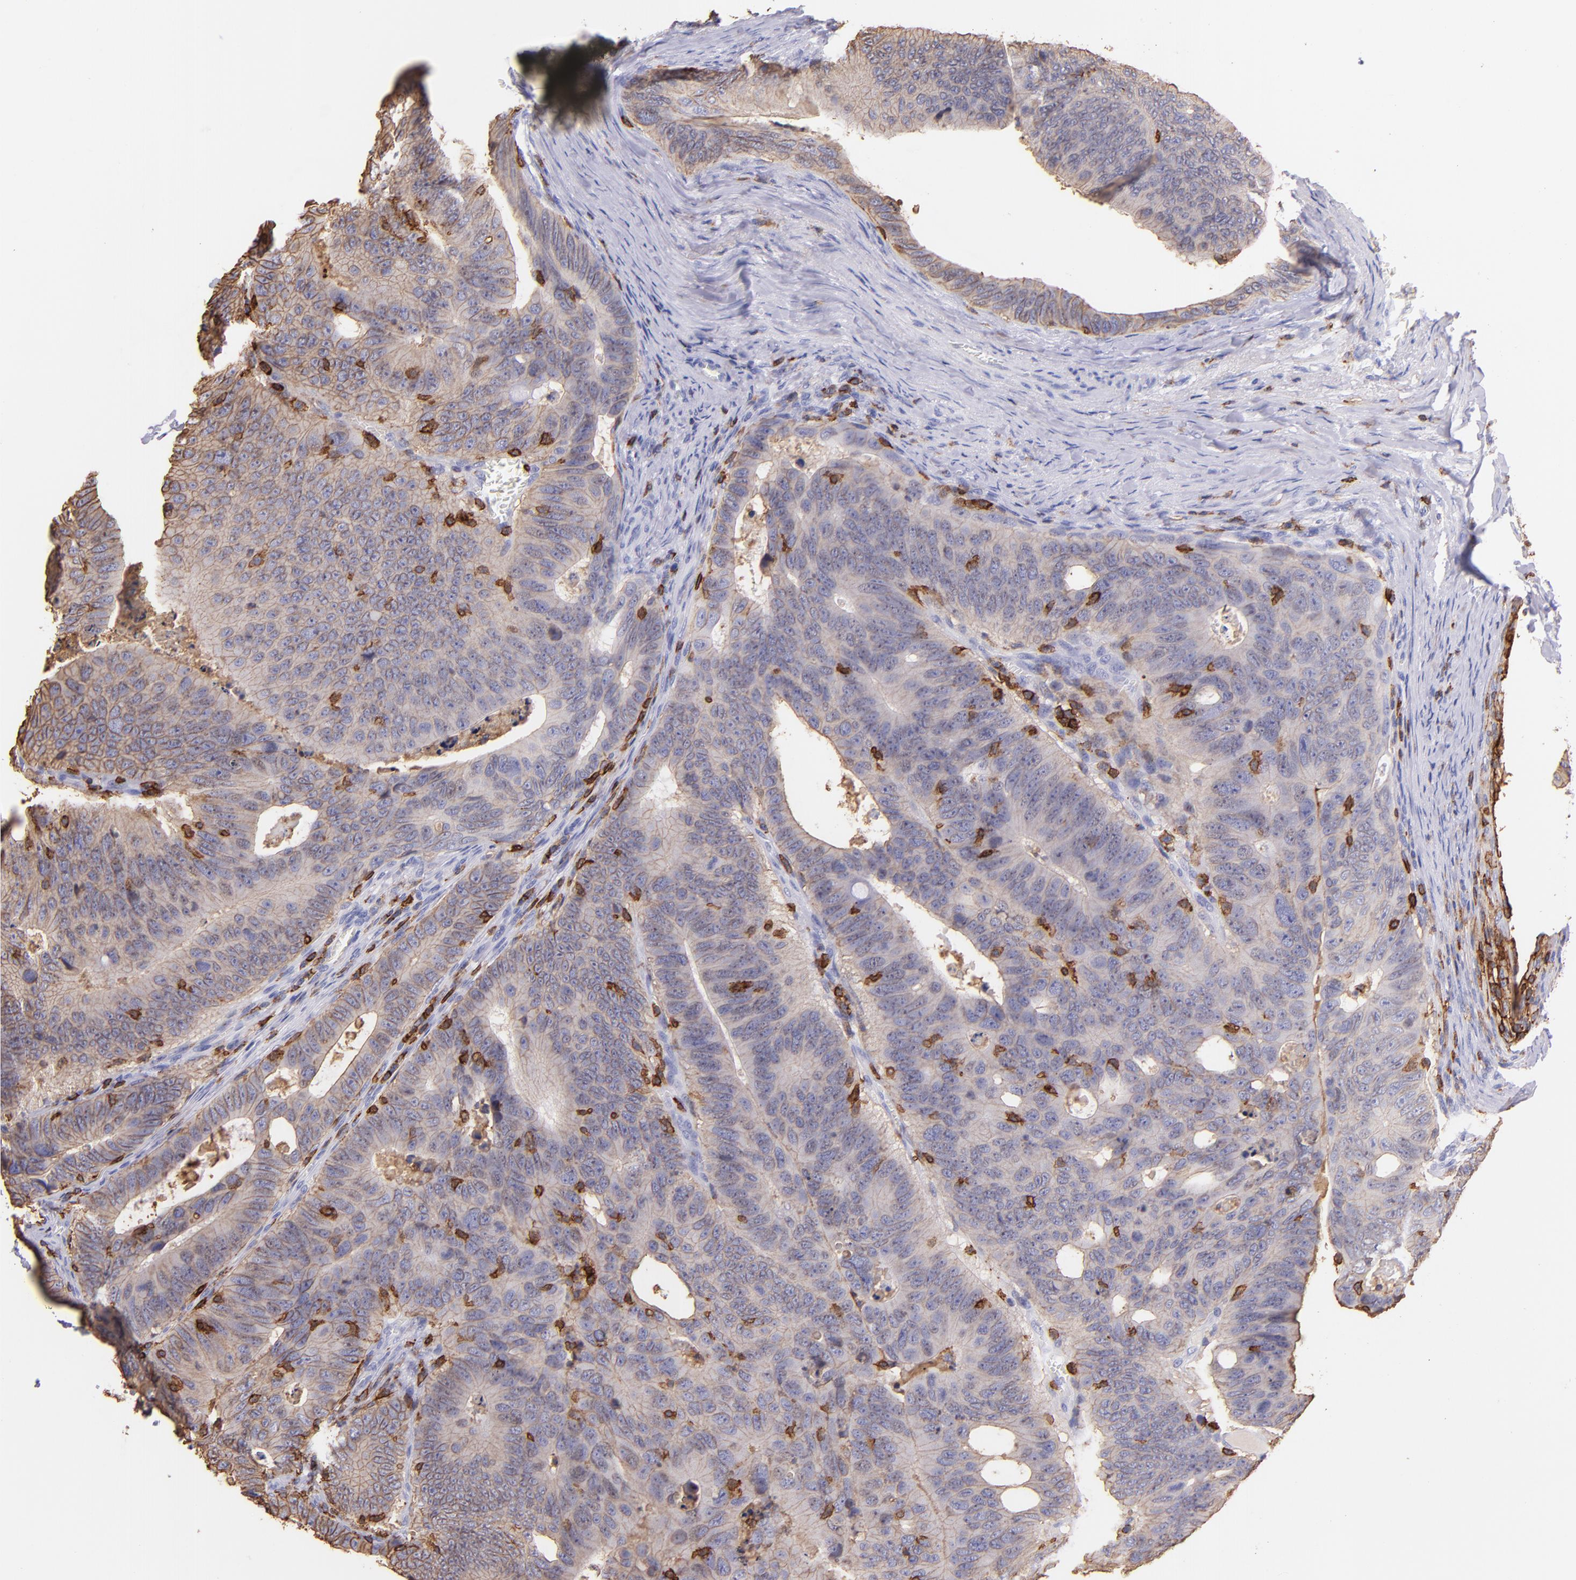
{"staining": {"intensity": "weak", "quantity": ">75%", "location": "cytoplasmic/membranous"}, "tissue": "colorectal cancer", "cell_type": "Tumor cells", "image_type": "cancer", "snomed": [{"axis": "morphology", "description": "Adenocarcinoma, NOS"}, {"axis": "topography", "description": "Colon"}], "caption": "An immunohistochemistry (IHC) photomicrograph of neoplastic tissue is shown. Protein staining in brown highlights weak cytoplasmic/membranous positivity in colorectal cancer within tumor cells. The protein is shown in brown color, while the nuclei are stained blue.", "gene": "SPN", "patient": {"sex": "female", "age": 55}}